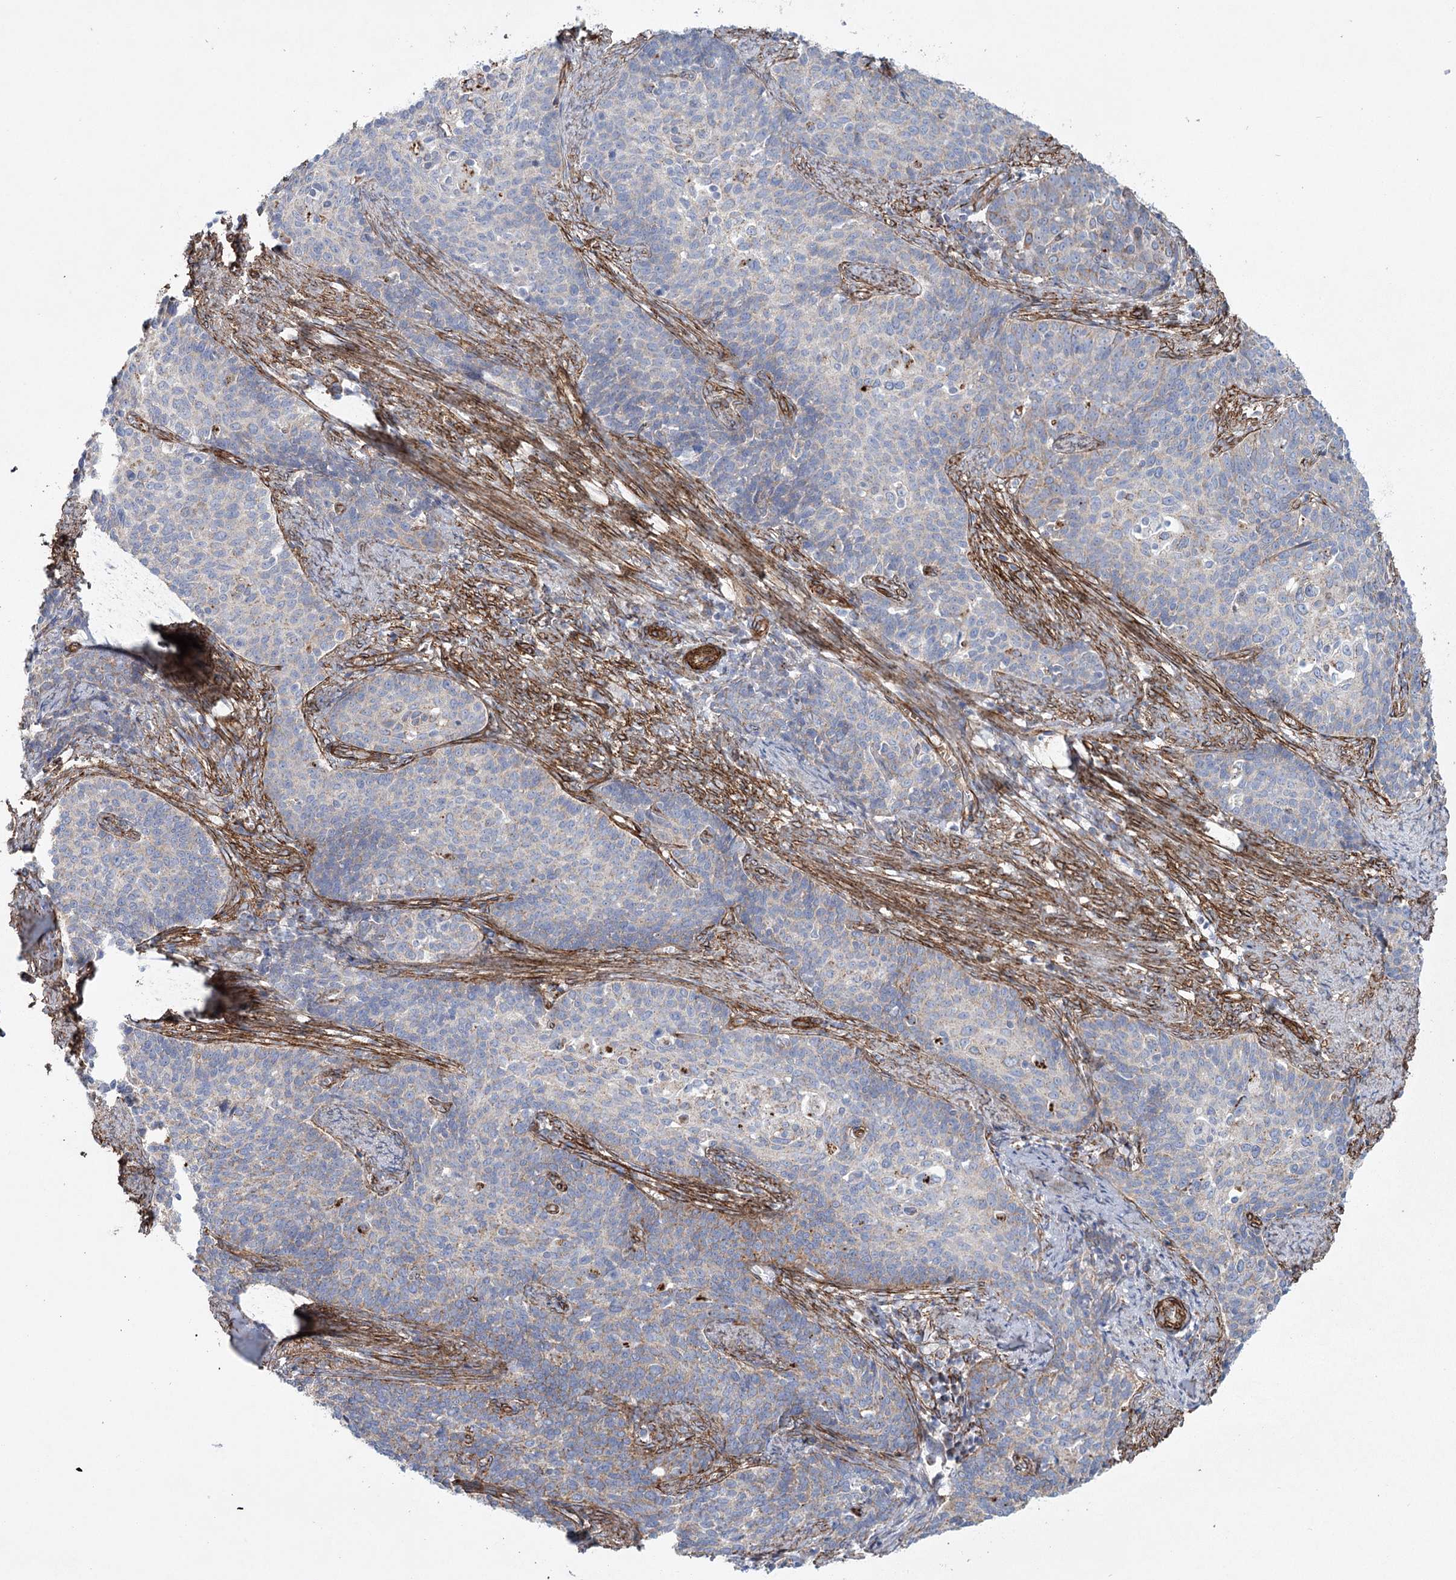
{"staining": {"intensity": "weak", "quantity": "<25%", "location": "cytoplasmic/membranous"}, "tissue": "cervical cancer", "cell_type": "Tumor cells", "image_type": "cancer", "snomed": [{"axis": "morphology", "description": "Squamous cell carcinoma, NOS"}, {"axis": "topography", "description": "Cervix"}], "caption": "Cervical squamous cell carcinoma was stained to show a protein in brown. There is no significant expression in tumor cells.", "gene": "TMEM164", "patient": {"sex": "female", "age": 39}}